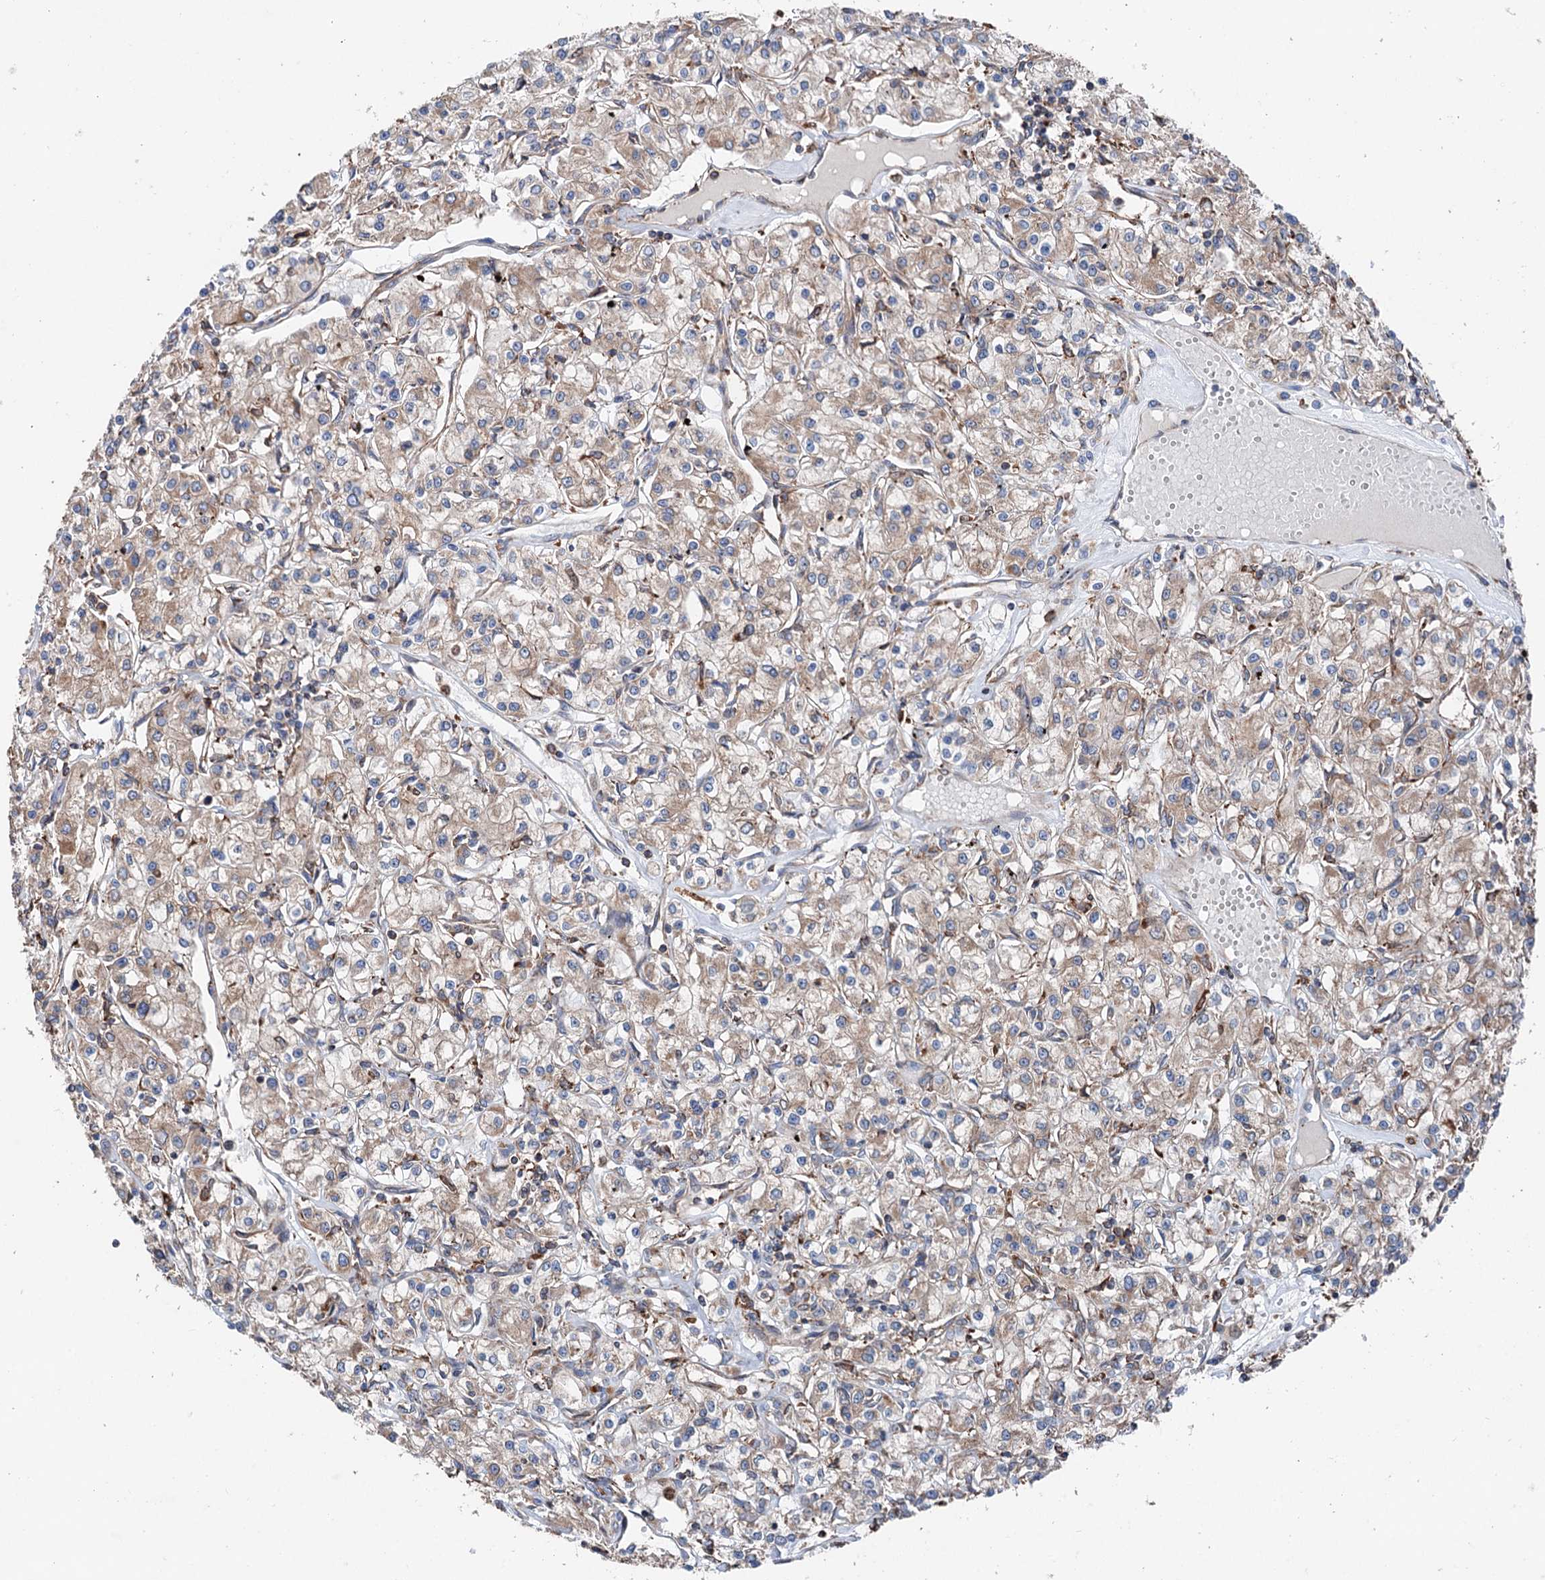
{"staining": {"intensity": "weak", "quantity": "<25%", "location": "cytoplasmic/membranous"}, "tissue": "renal cancer", "cell_type": "Tumor cells", "image_type": "cancer", "snomed": [{"axis": "morphology", "description": "Adenocarcinoma, NOS"}, {"axis": "topography", "description": "Kidney"}], "caption": "This is an IHC photomicrograph of renal adenocarcinoma. There is no staining in tumor cells.", "gene": "ERP29", "patient": {"sex": "female", "age": 59}}